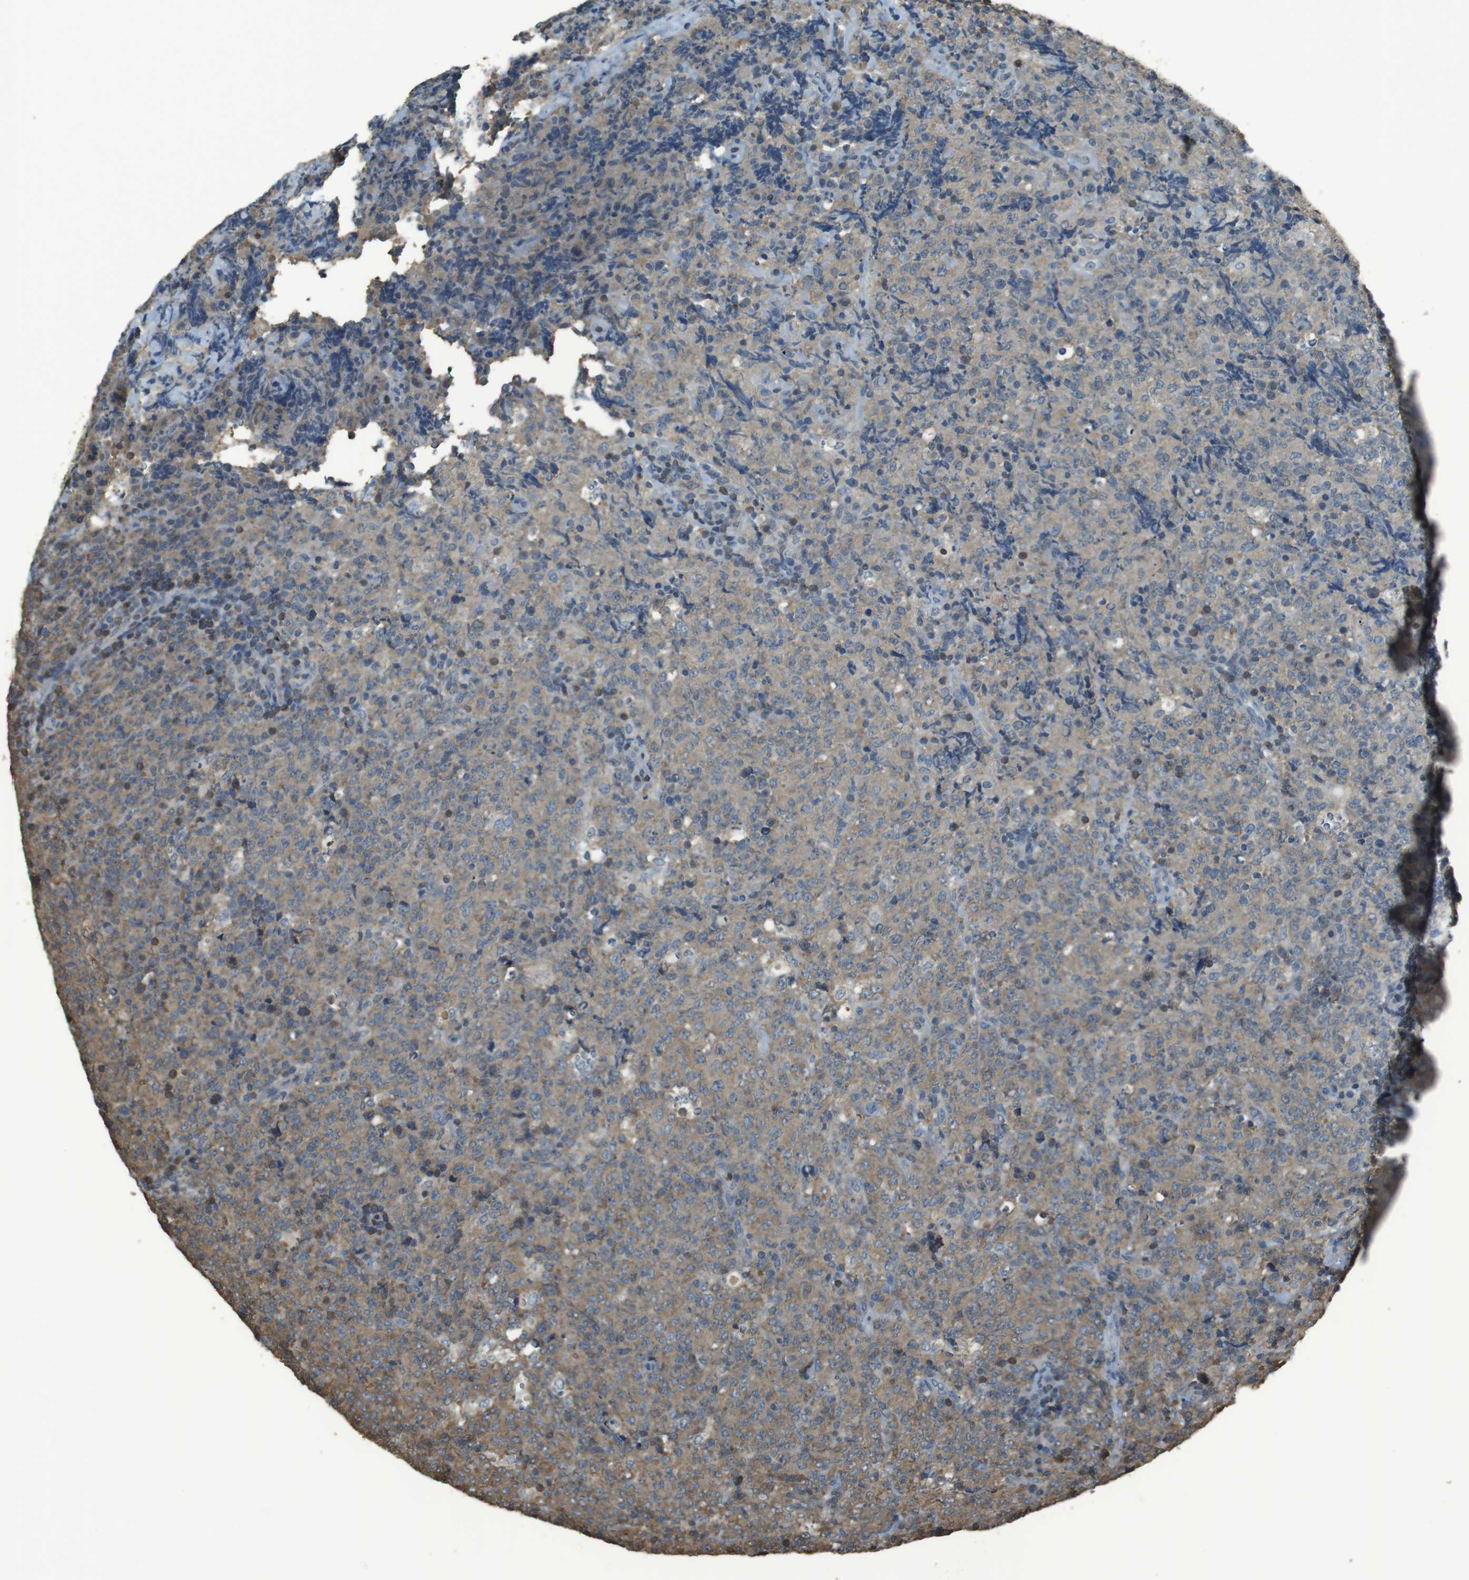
{"staining": {"intensity": "weak", "quantity": "<25%", "location": "cytoplasmic/membranous,nuclear"}, "tissue": "lymphoma", "cell_type": "Tumor cells", "image_type": "cancer", "snomed": [{"axis": "morphology", "description": "Malignant lymphoma, non-Hodgkin's type, High grade"}, {"axis": "topography", "description": "Tonsil"}], "caption": "Tumor cells are negative for brown protein staining in lymphoma. The staining was performed using DAB (3,3'-diaminobenzidine) to visualize the protein expression in brown, while the nuclei were stained in blue with hematoxylin (Magnification: 20x).", "gene": "TWSG1", "patient": {"sex": "female", "age": 36}}